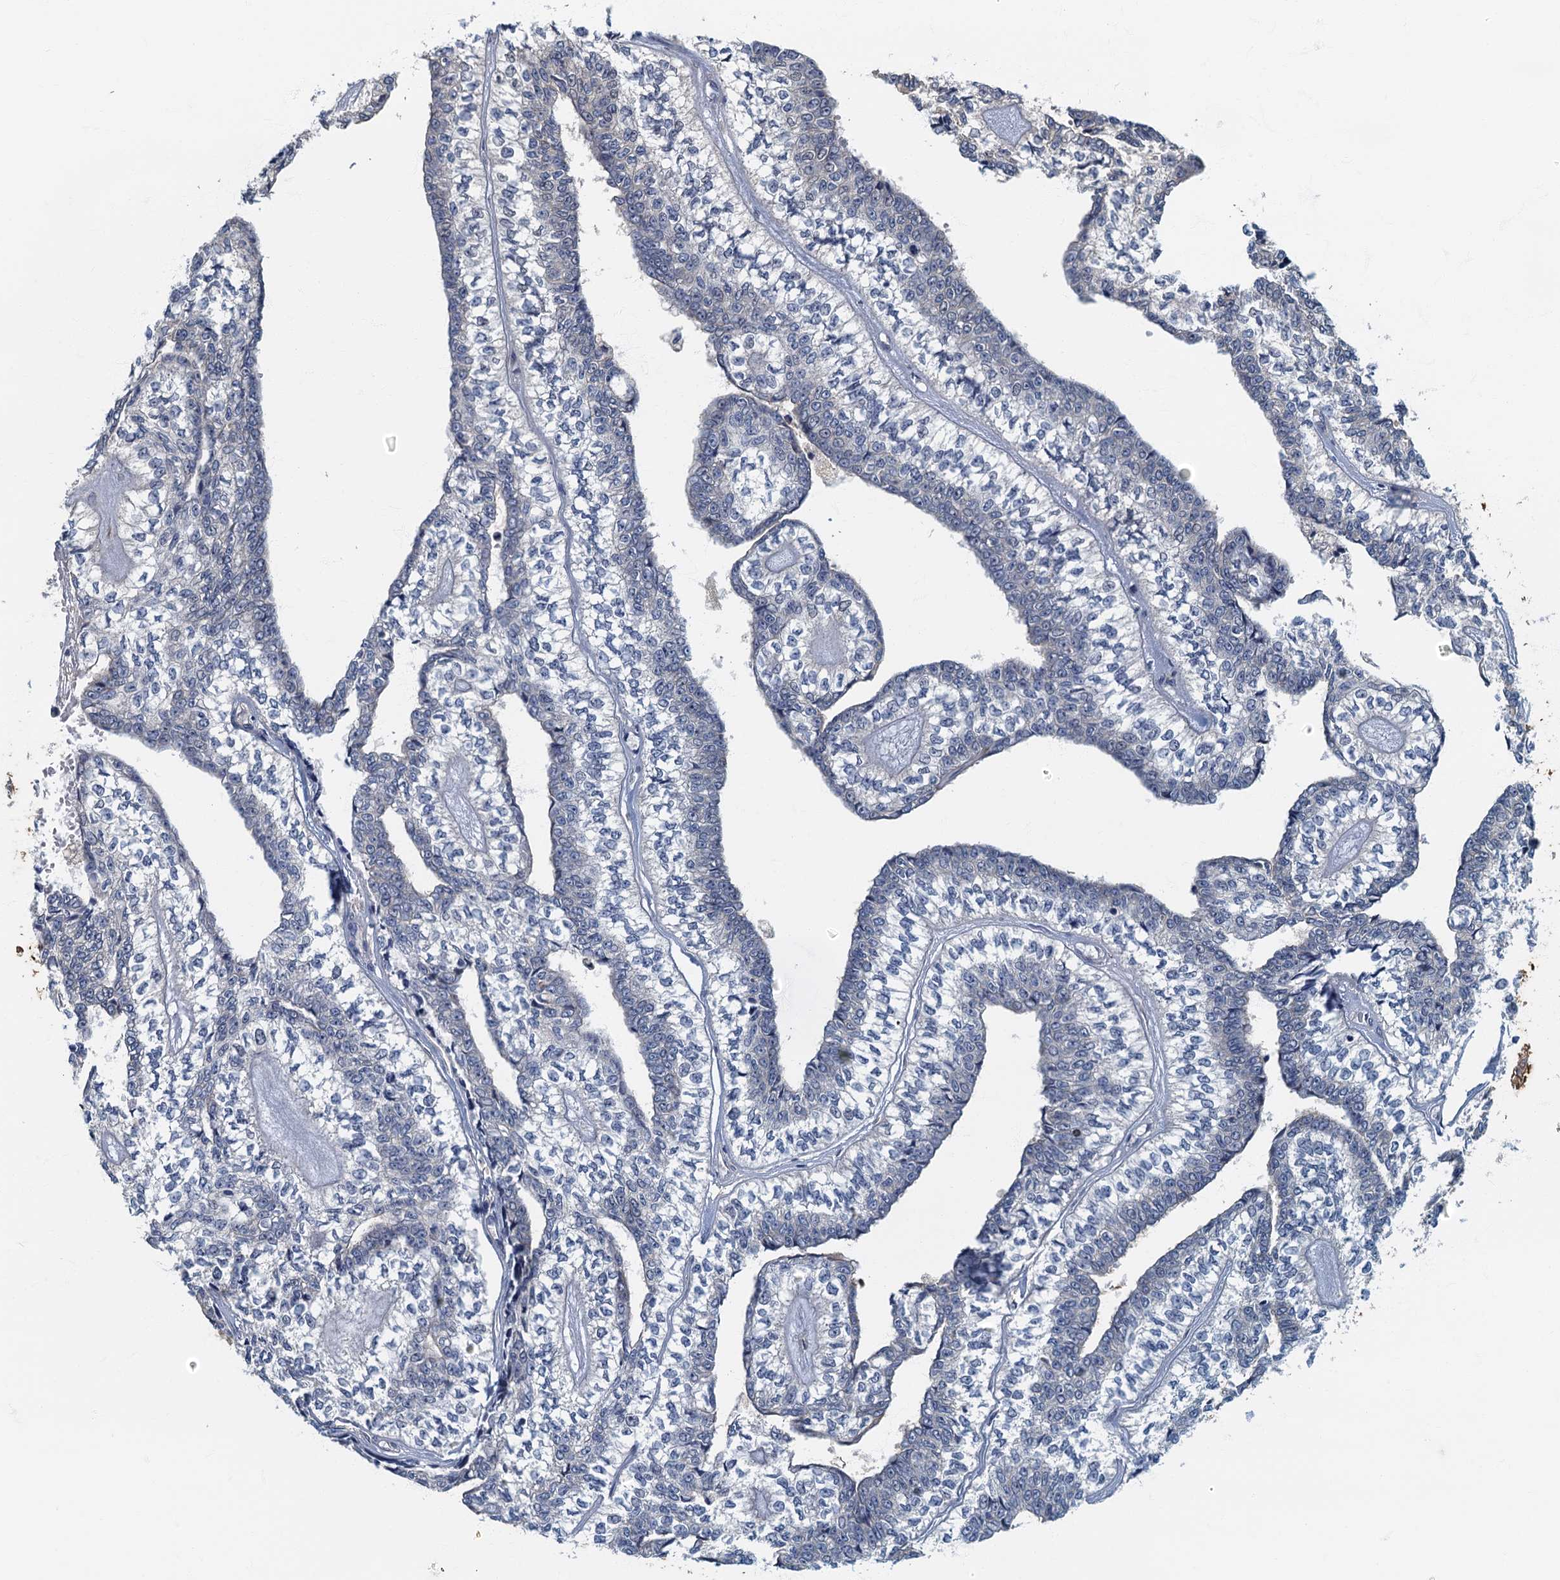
{"staining": {"intensity": "negative", "quantity": "none", "location": "none"}, "tissue": "head and neck cancer", "cell_type": "Tumor cells", "image_type": "cancer", "snomed": [{"axis": "morphology", "description": "Adenocarcinoma, NOS"}, {"axis": "topography", "description": "Head-Neck"}], "caption": "Histopathology image shows no protein expression in tumor cells of head and neck adenocarcinoma tissue.", "gene": "CKAP2L", "patient": {"sex": "female", "age": 73}}